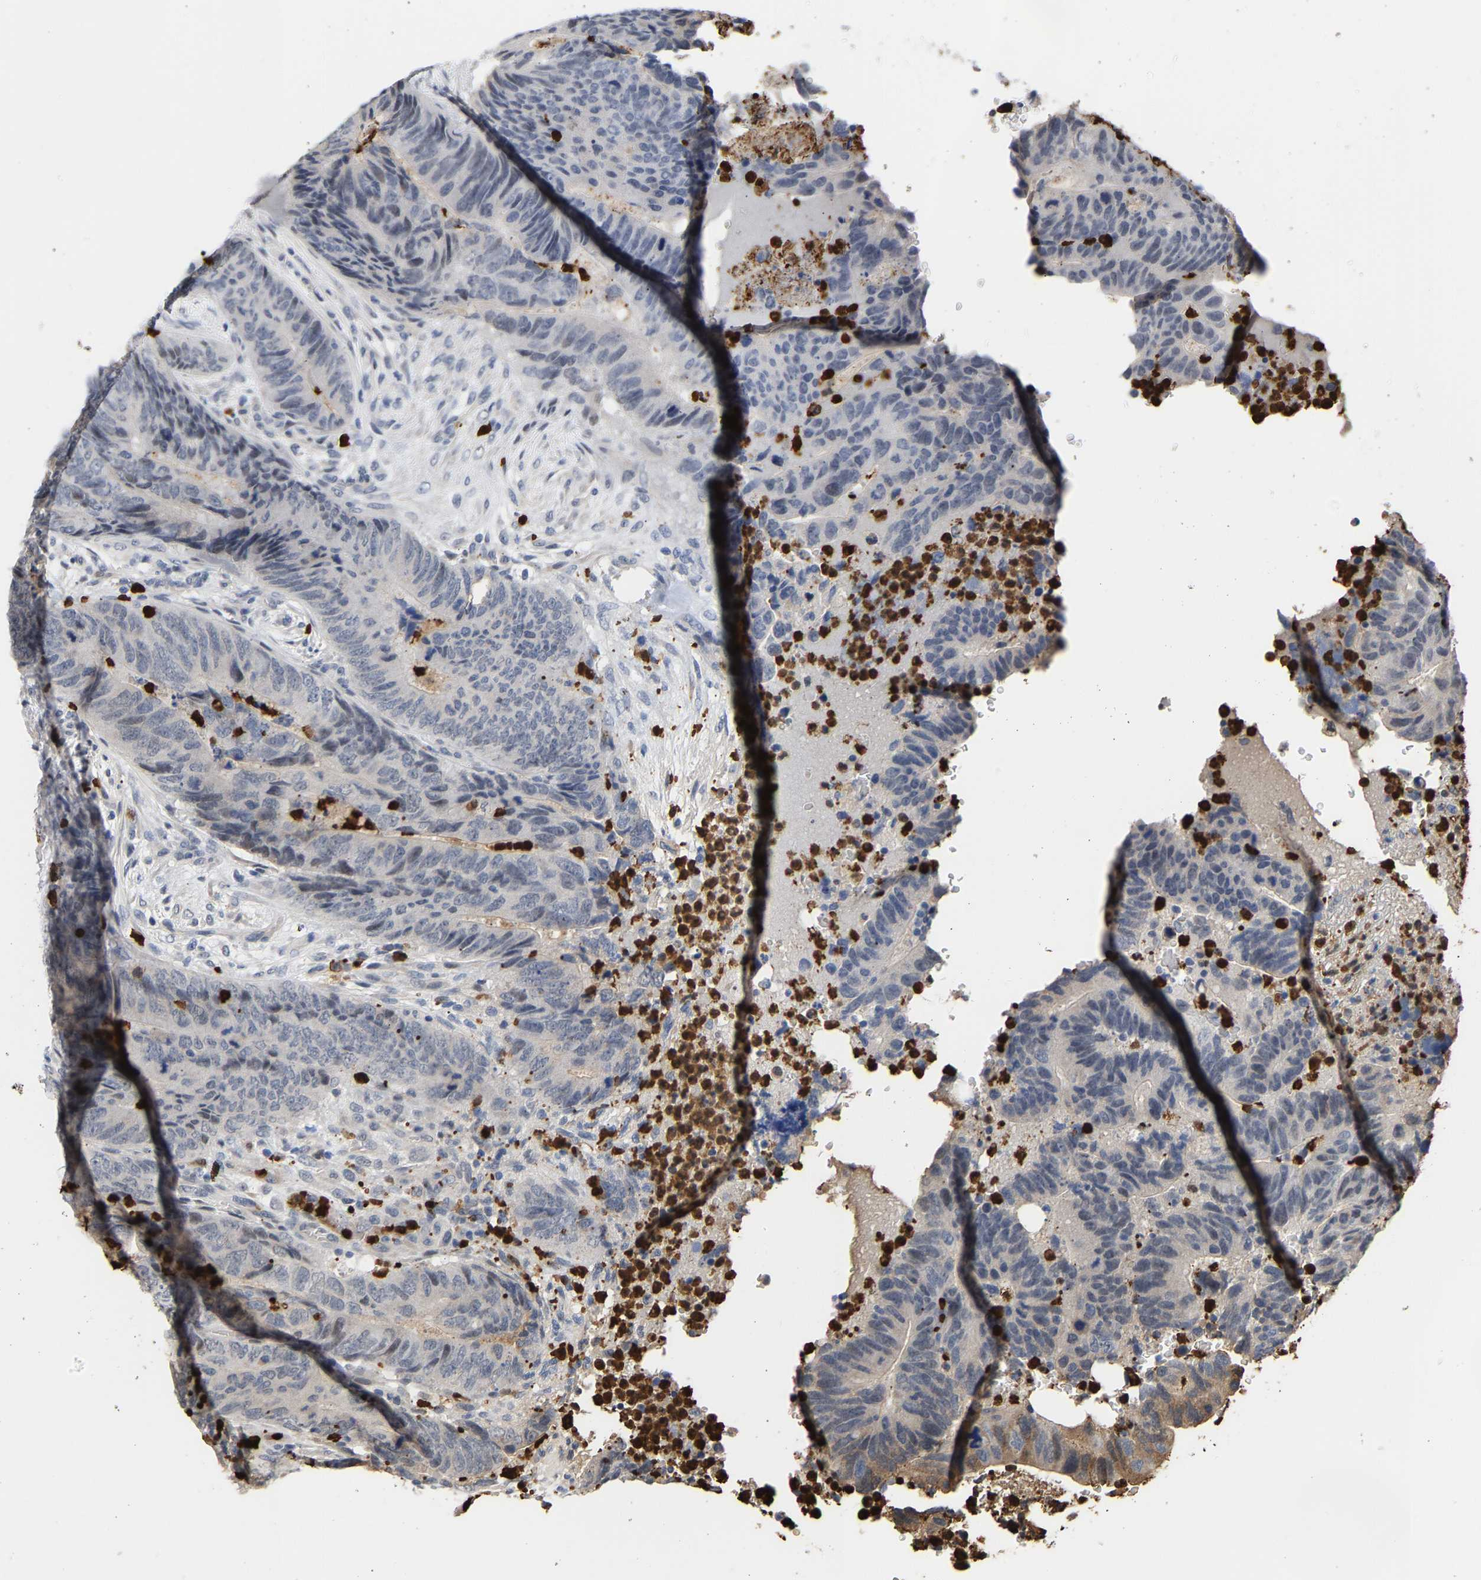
{"staining": {"intensity": "moderate", "quantity": "<25%", "location": "cytoplasmic/membranous"}, "tissue": "colorectal cancer", "cell_type": "Tumor cells", "image_type": "cancer", "snomed": [{"axis": "morphology", "description": "Adenocarcinoma, NOS"}, {"axis": "topography", "description": "Colon"}], "caption": "Protein expression analysis of colorectal adenocarcinoma demonstrates moderate cytoplasmic/membranous expression in approximately <25% of tumor cells.", "gene": "TDRD7", "patient": {"sex": "male", "age": 56}}